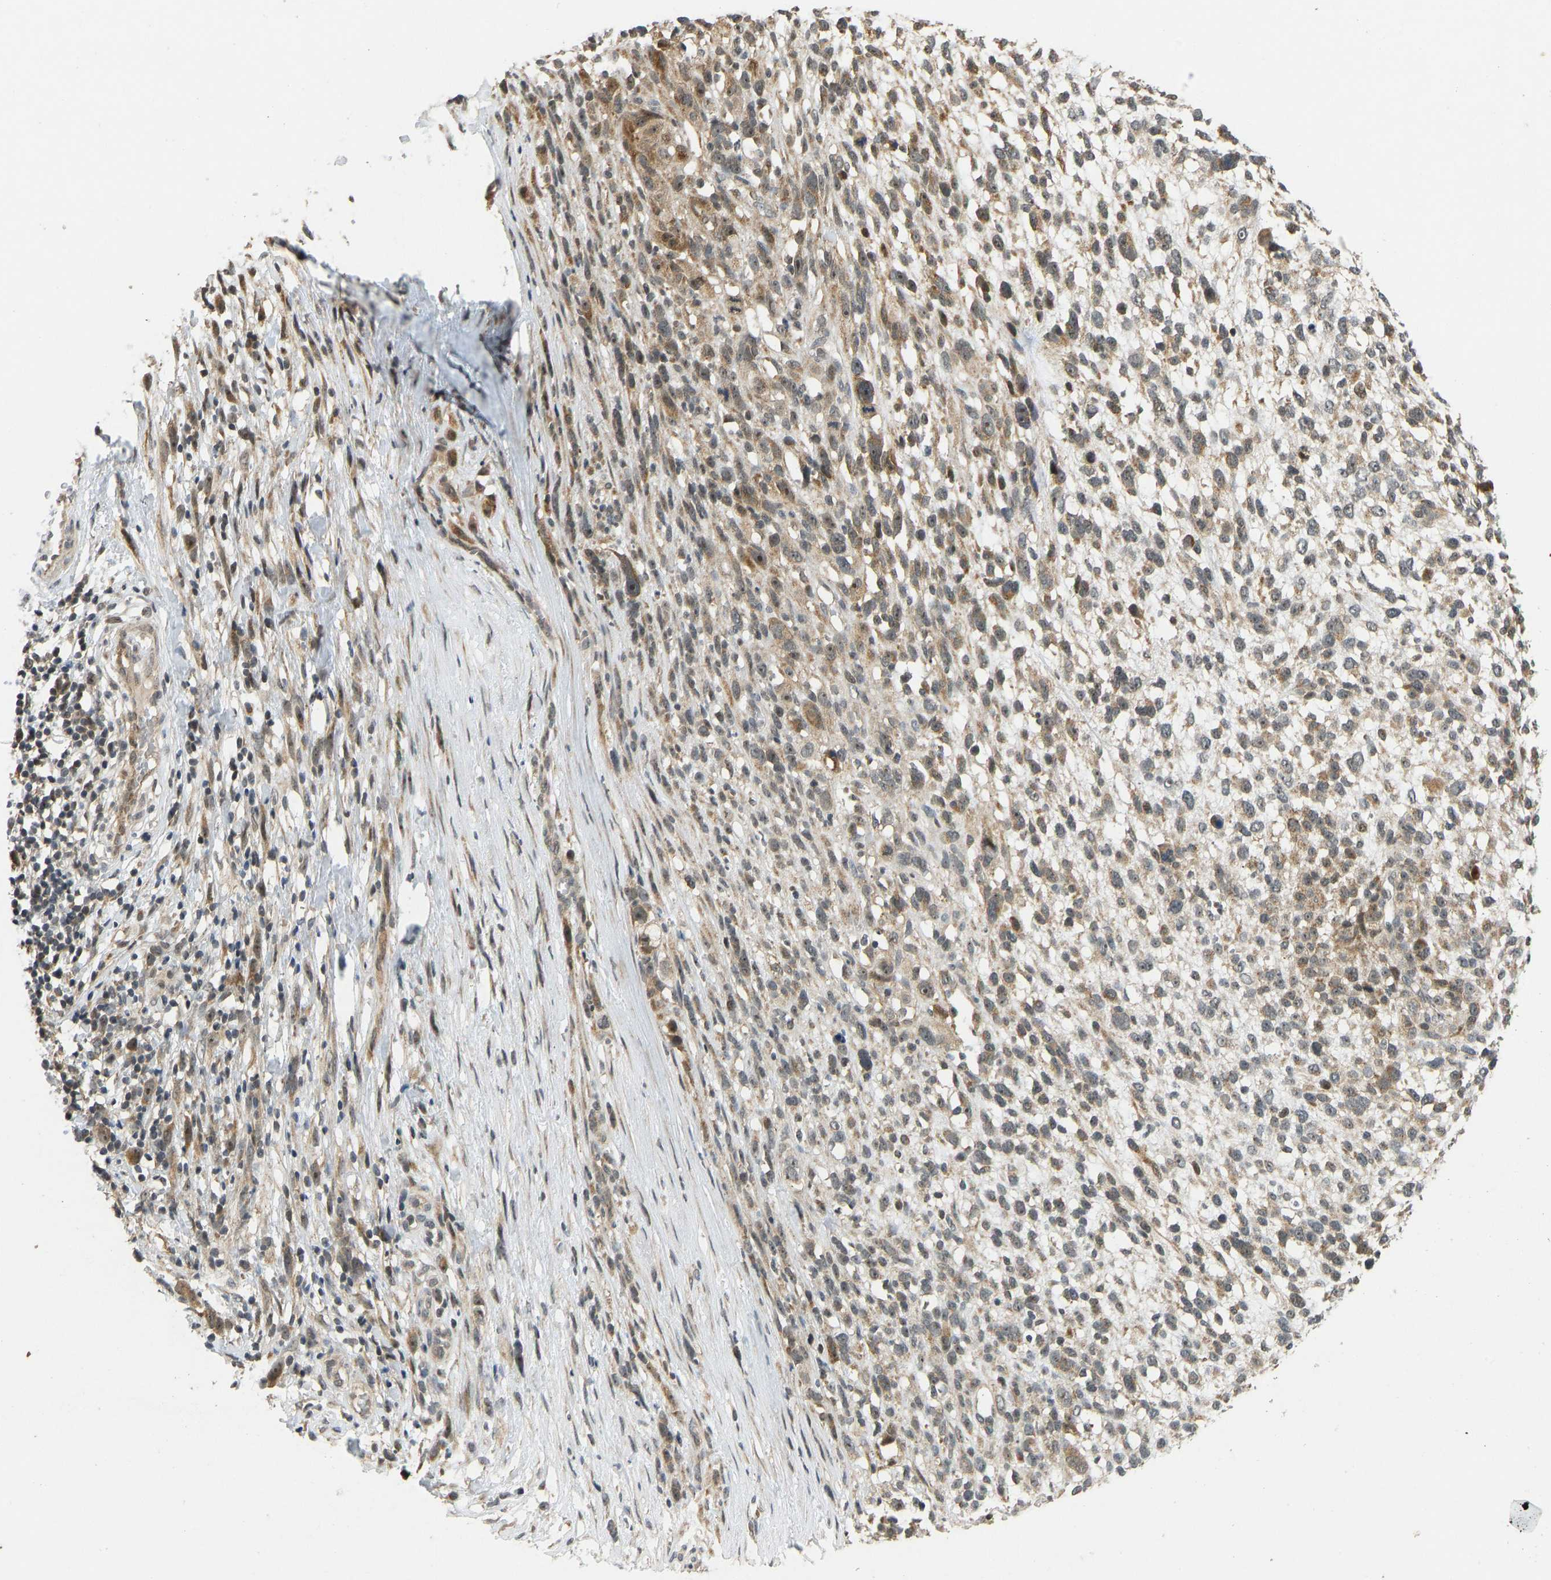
{"staining": {"intensity": "moderate", "quantity": "25%-75%", "location": "cytoplasmic/membranous"}, "tissue": "melanoma", "cell_type": "Tumor cells", "image_type": "cancer", "snomed": [{"axis": "morphology", "description": "Malignant melanoma, NOS"}, {"axis": "topography", "description": "Skin"}], "caption": "This image reveals melanoma stained with immunohistochemistry to label a protein in brown. The cytoplasmic/membranous of tumor cells show moderate positivity for the protein. Nuclei are counter-stained blue.", "gene": "ACADS", "patient": {"sex": "female", "age": 55}}